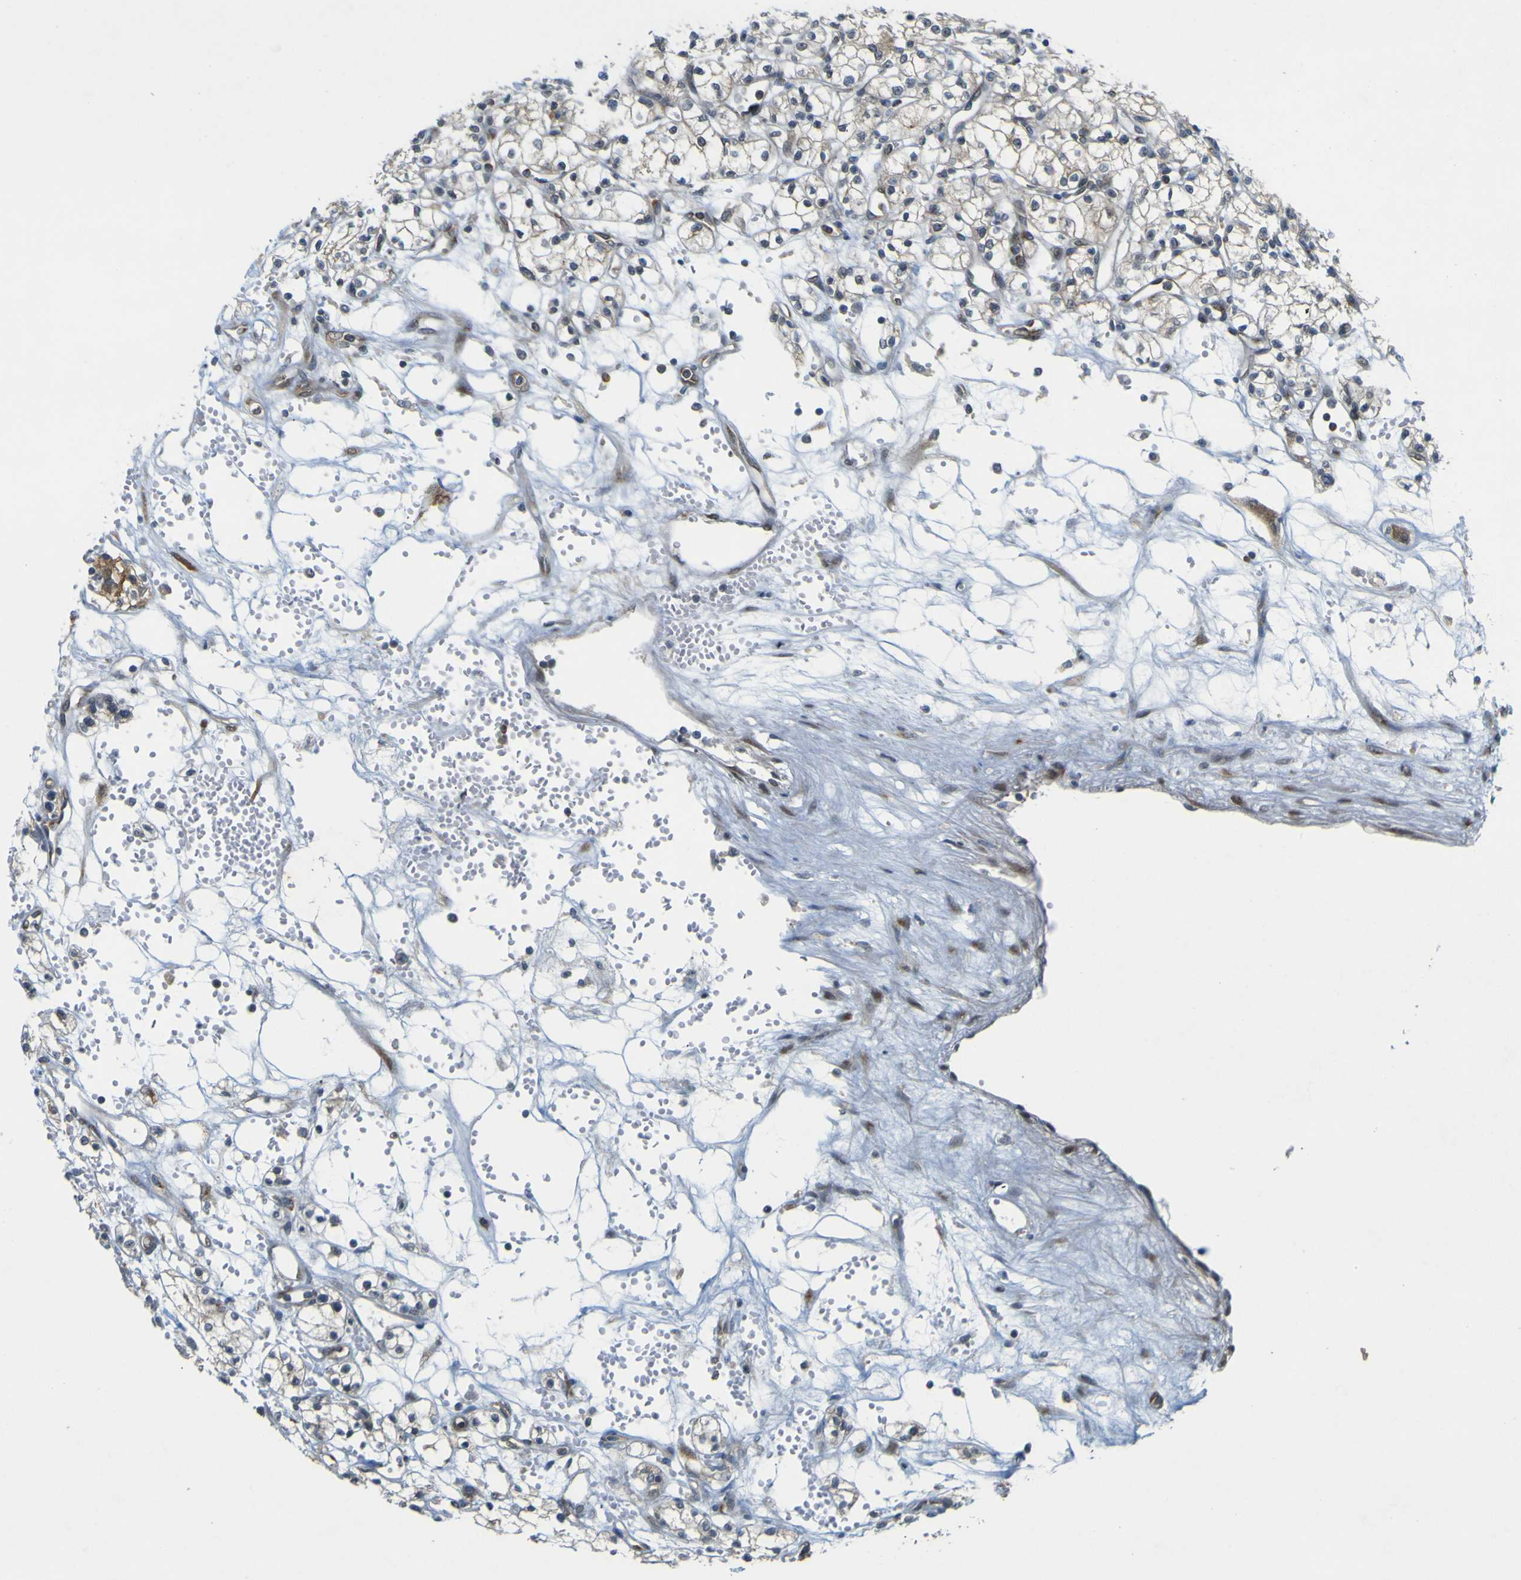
{"staining": {"intensity": "negative", "quantity": "none", "location": "none"}, "tissue": "renal cancer", "cell_type": "Tumor cells", "image_type": "cancer", "snomed": [{"axis": "morphology", "description": "Normal tissue, NOS"}, {"axis": "morphology", "description": "Adenocarcinoma, NOS"}, {"axis": "topography", "description": "Kidney"}], "caption": "The immunohistochemistry (IHC) micrograph has no significant expression in tumor cells of adenocarcinoma (renal) tissue.", "gene": "IGF2R", "patient": {"sex": "male", "age": 59}}